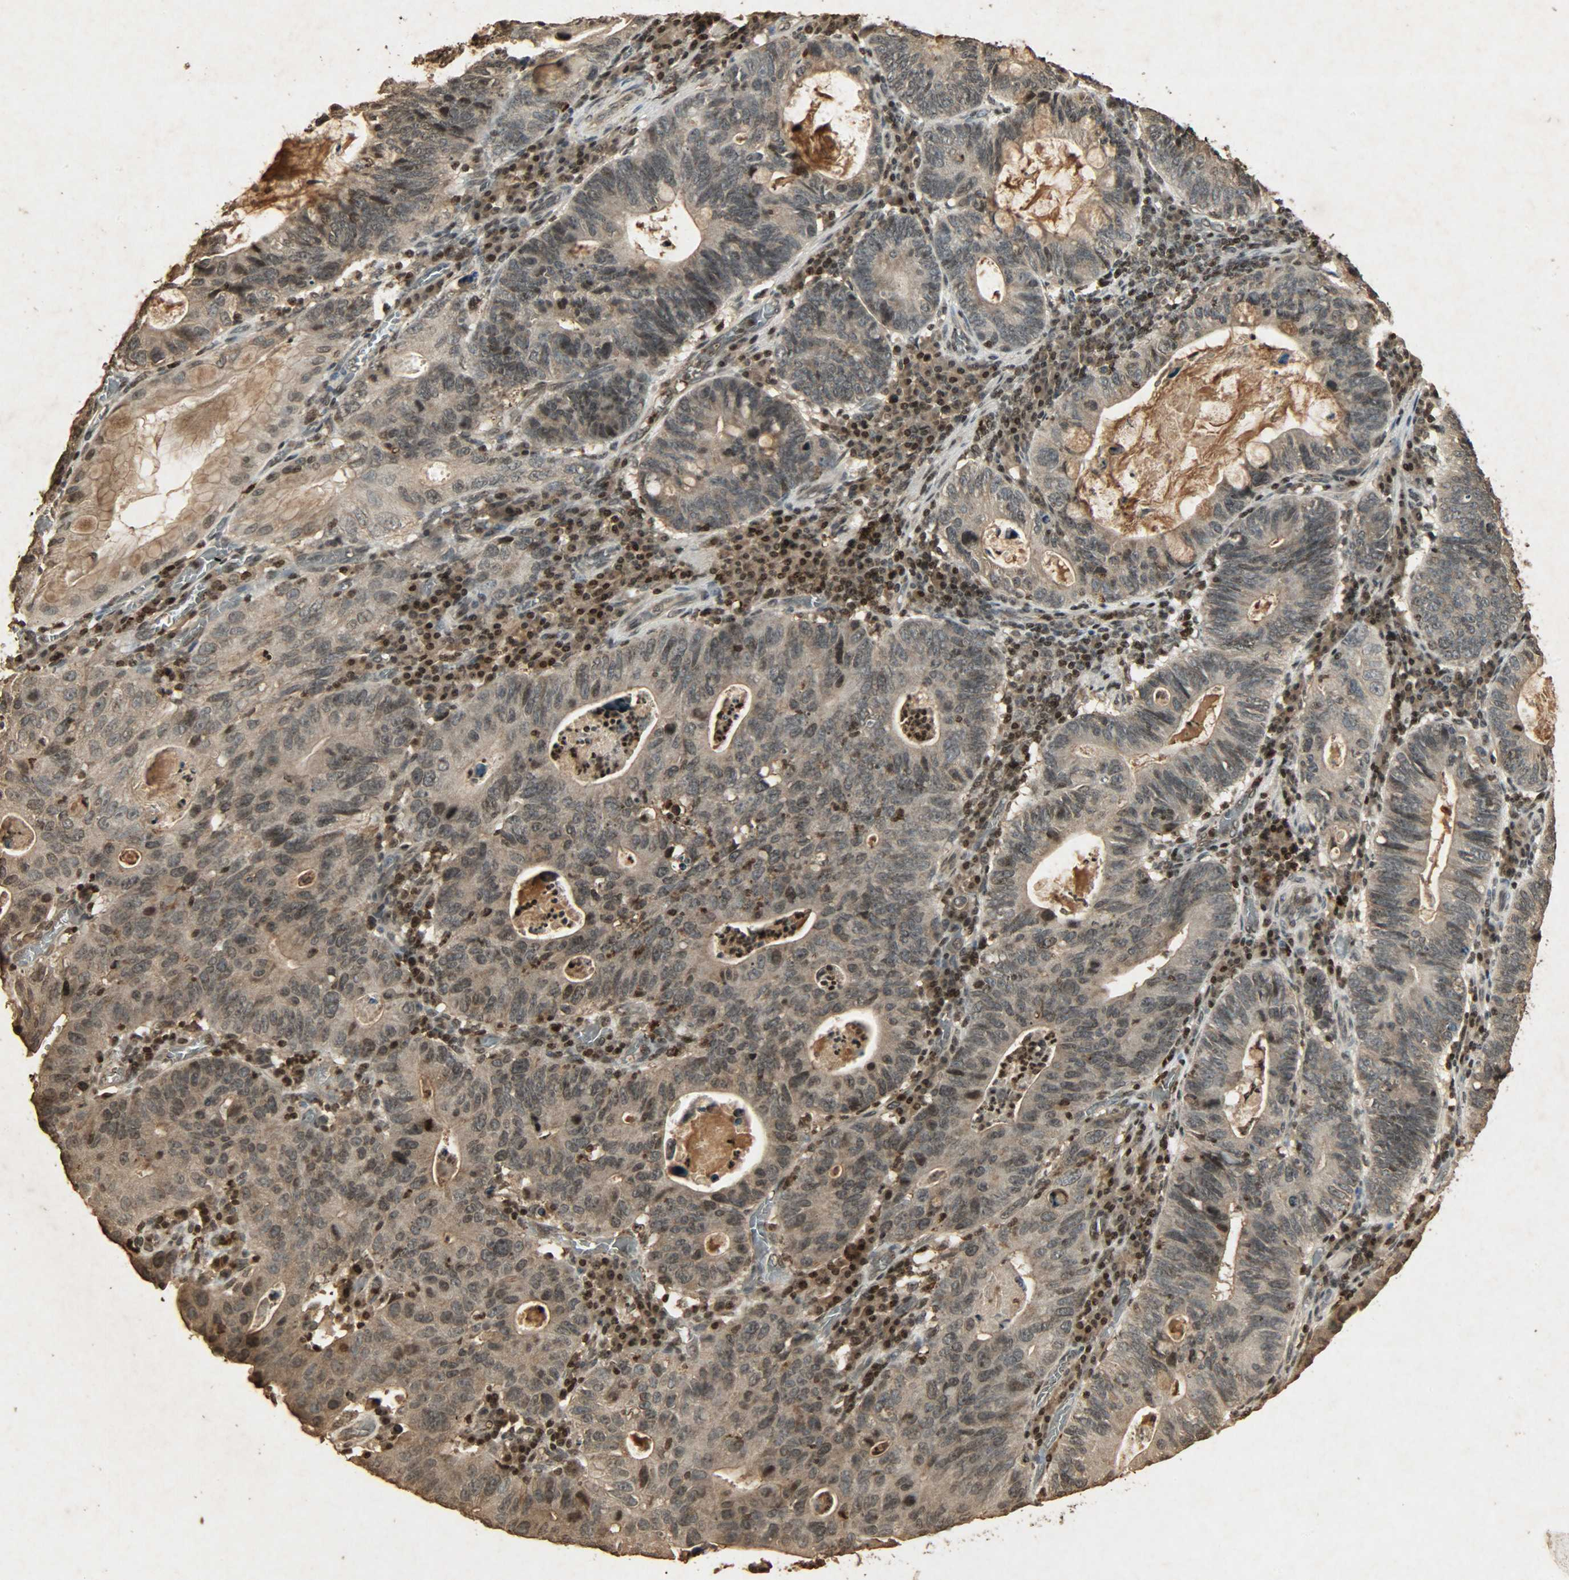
{"staining": {"intensity": "moderate", "quantity": ">75%", "location": "cytoplasmic/membranous,nuclear"}, "tissue": "stomach cancer", "cell_type": "Tumor cells", "image_type": "cancer", "snomed": [{"axis": "morphology", "description": "Adenocarcinoma, NOS"}, {"axis": "topography", "description": "Stomach"}], "caption": "A high-resolution micrograph shows immunohistochemistry staining of stomach cancer (adenocarcinoma), which displays moderate cytoplasmic/membranous and nuclear positivity in about >75% of tumor cells. (Brightfield microscopy of DAB IHC at high magnification).", "gene": "PPP3R1", "patient": {"sex": "male", "age": 59}}